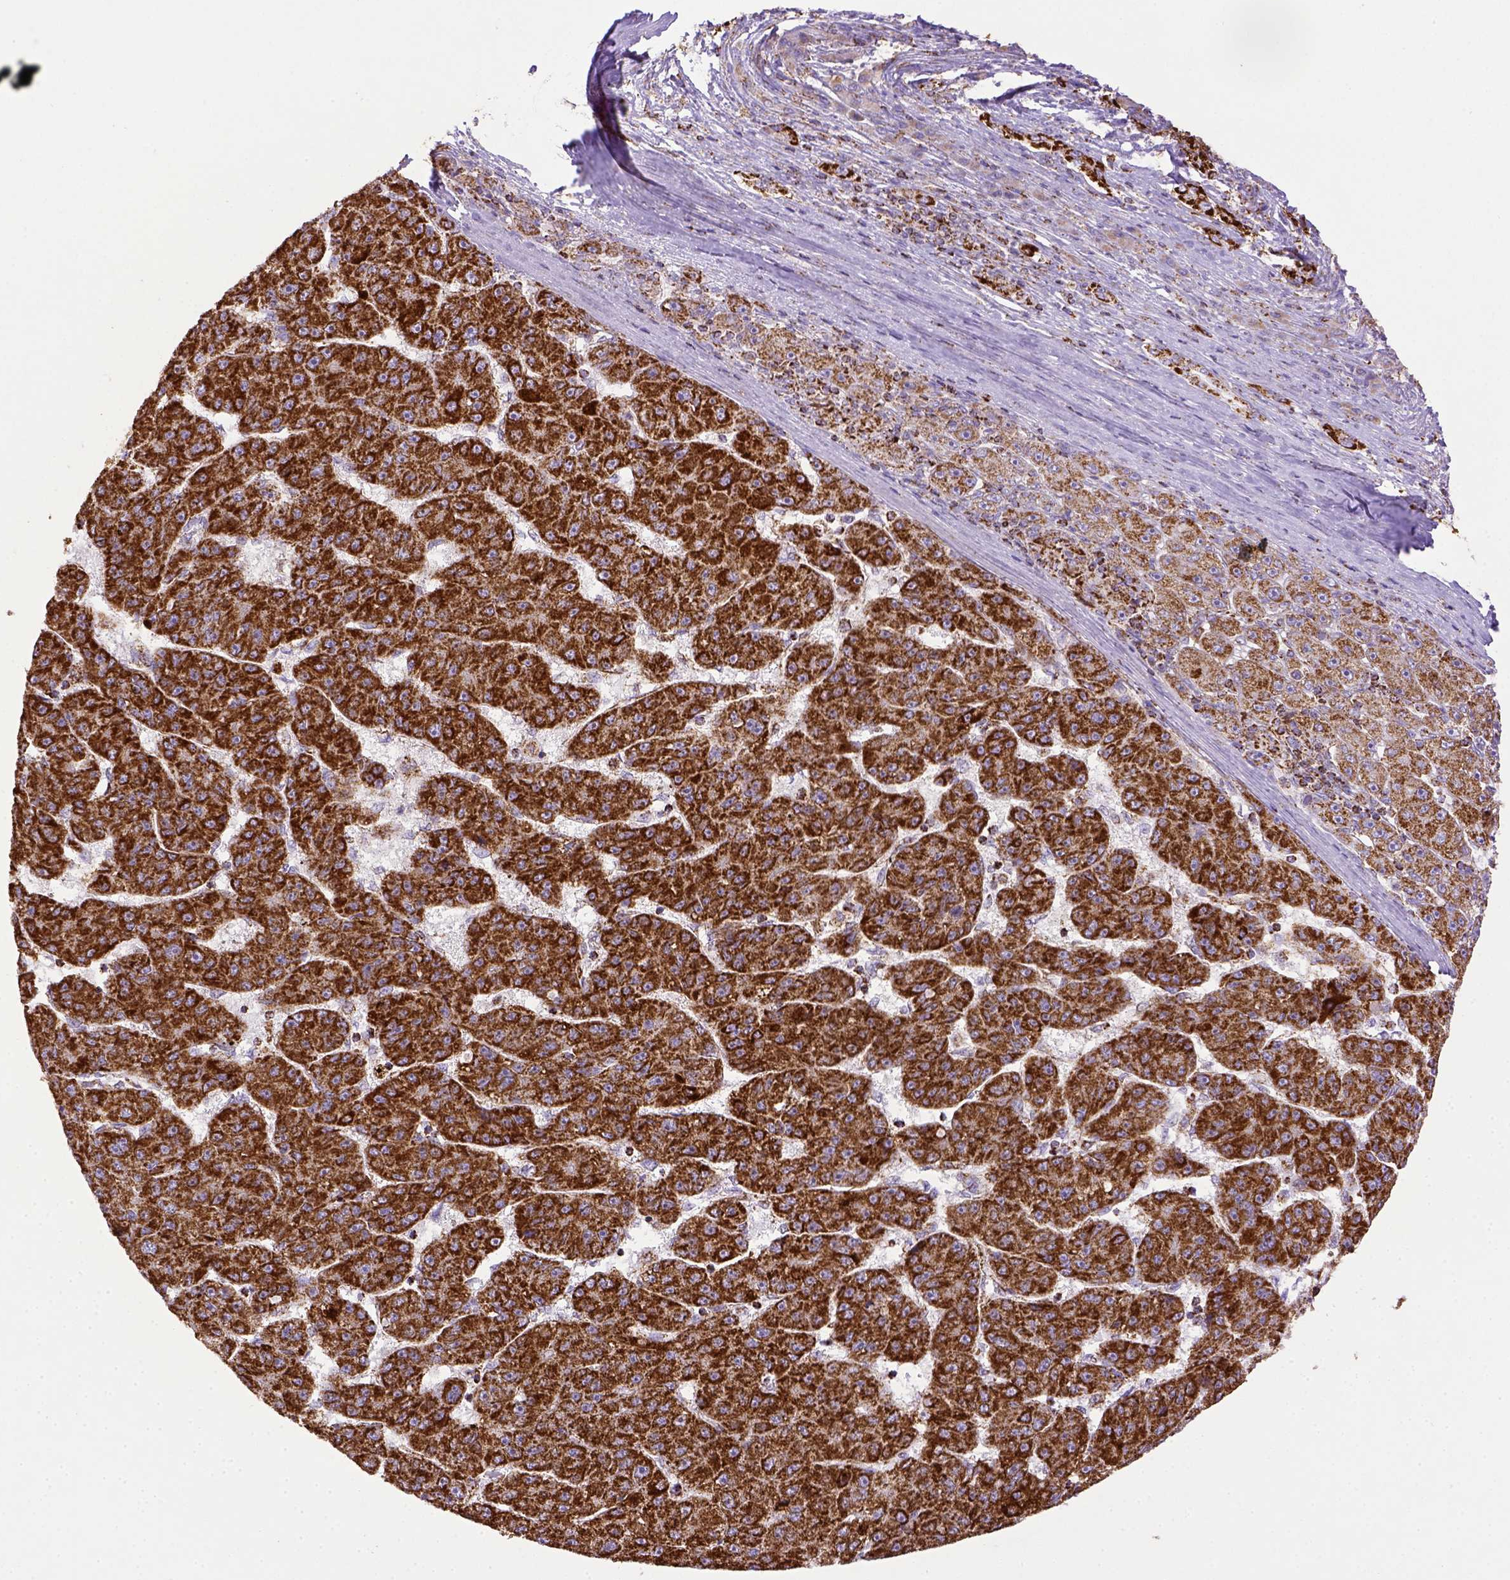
{"staining": {"intensity": "strong", "quantity": ">75%", "location": "cytoplasmic/membranous"}, "tissue": "liver cancer", "cell_type": "Tumor cells", "image_type": "cancer", "snomed": [{"axis": "morphology", "description": "Carcinoma, Hepatocellular, NOS"}, {"axis": "topography", "description": "Liver"}], "caption": "This histopathology image demonstrates immunohistochemistry (IHC) staining of liver hepatocellular carcinoma, with high strong cytoplasmic/membranous expression in about >75% of tumor cells.", "gene": "MT-CO1", "patient": {"sex": "male", "age": 67}}